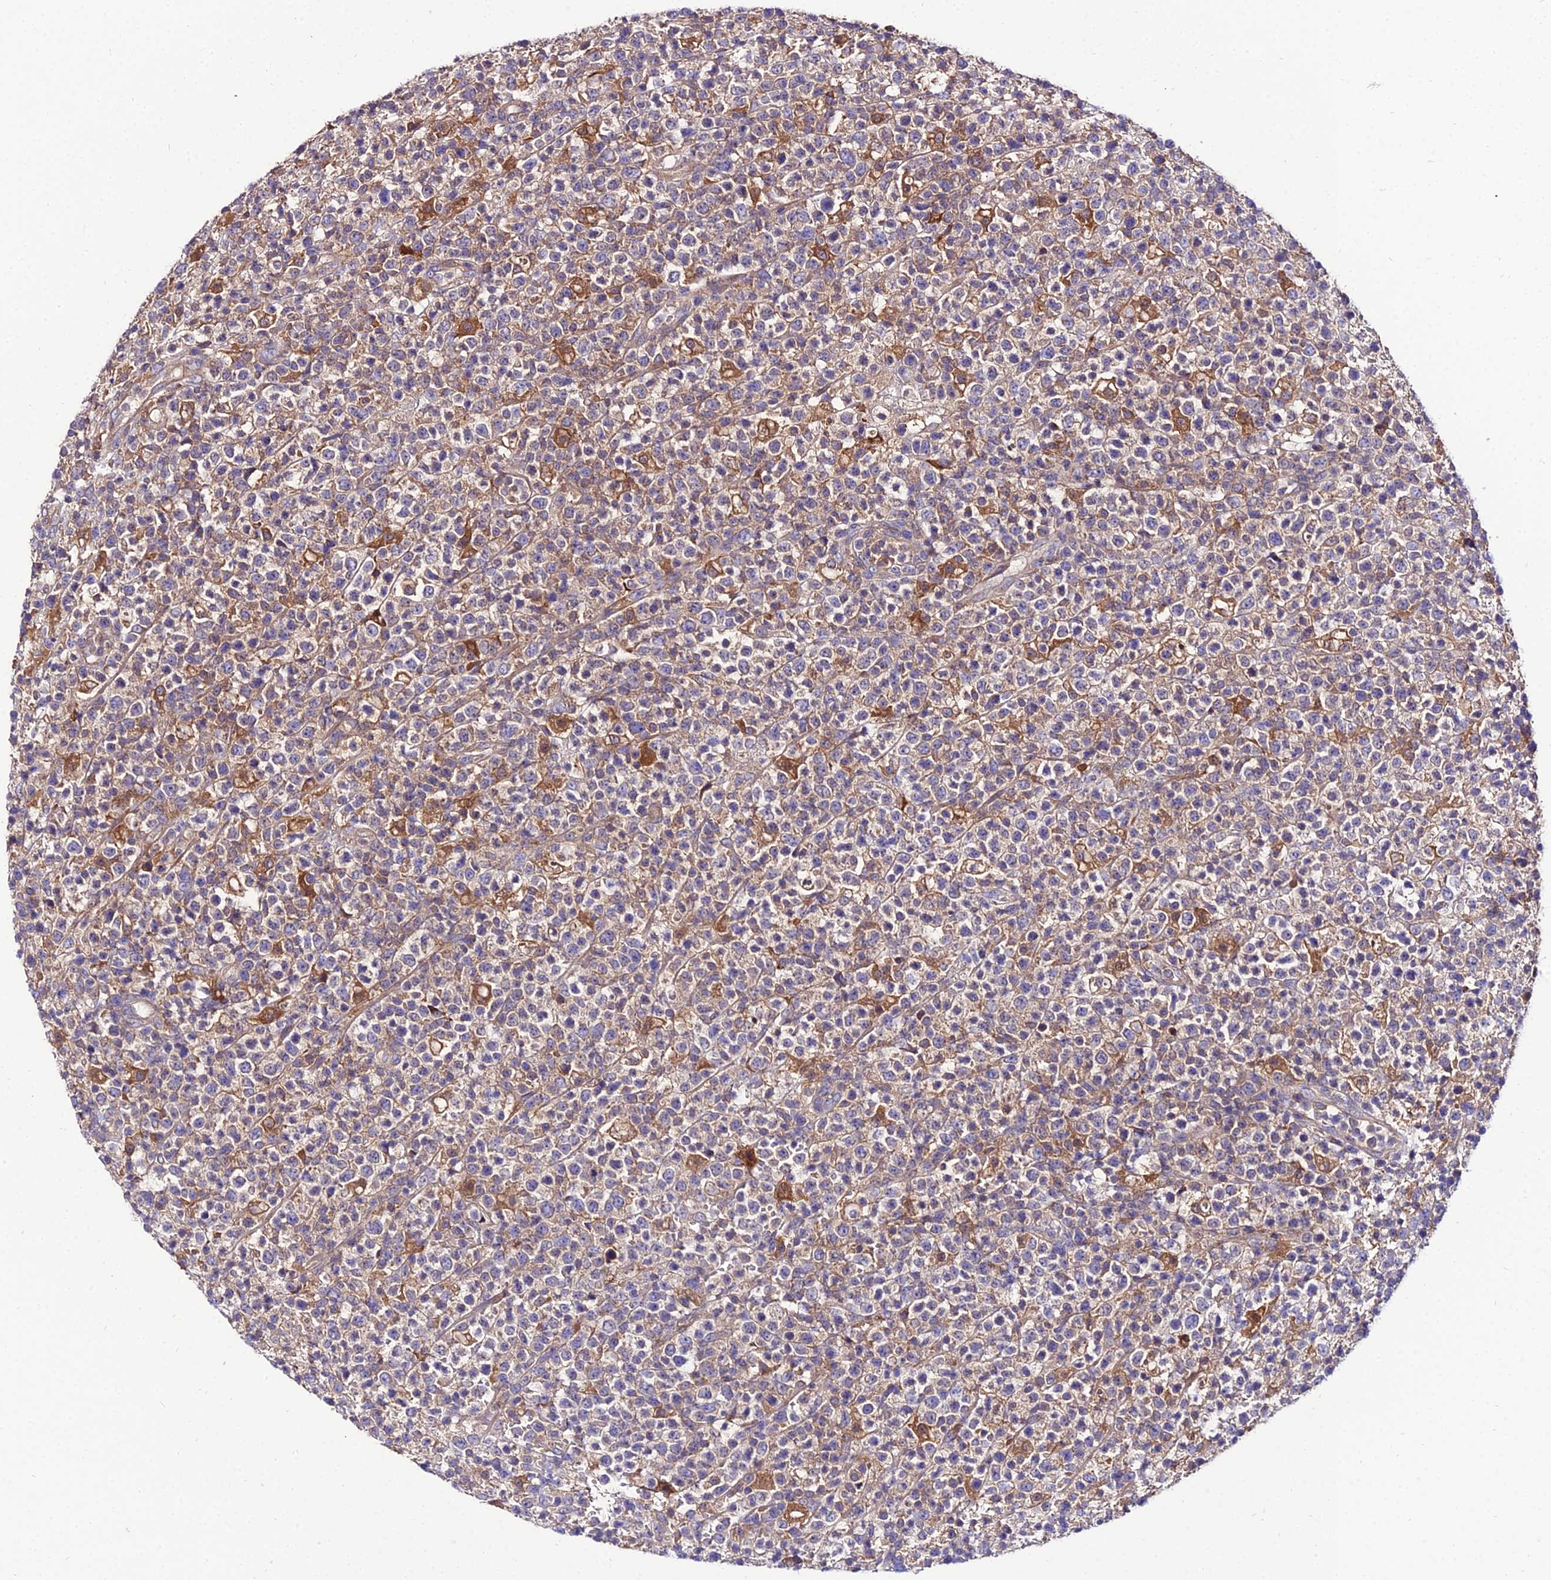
{"staining": {"intensity": "negative", "quantity": "none", "location": "none"}, "tissue": "lymphoma", "cell_type": "Tumor cells", "image_type": "cancer", "snomed": [{"axis": "morphology", "description": "Malignant lymphoma, non-Hodgkin's type, High grade"}, {"axis": "topography", "description": "Colon"}], "caption": "The immunohistochemistry (IHC) micrograph has no significant expression in tumor cells of malignant lymphoma, non-Hodgkin's type (high-grade) tissue.", "gene": "C2orf69", "patient": {"sex": "female", "age": 53}}